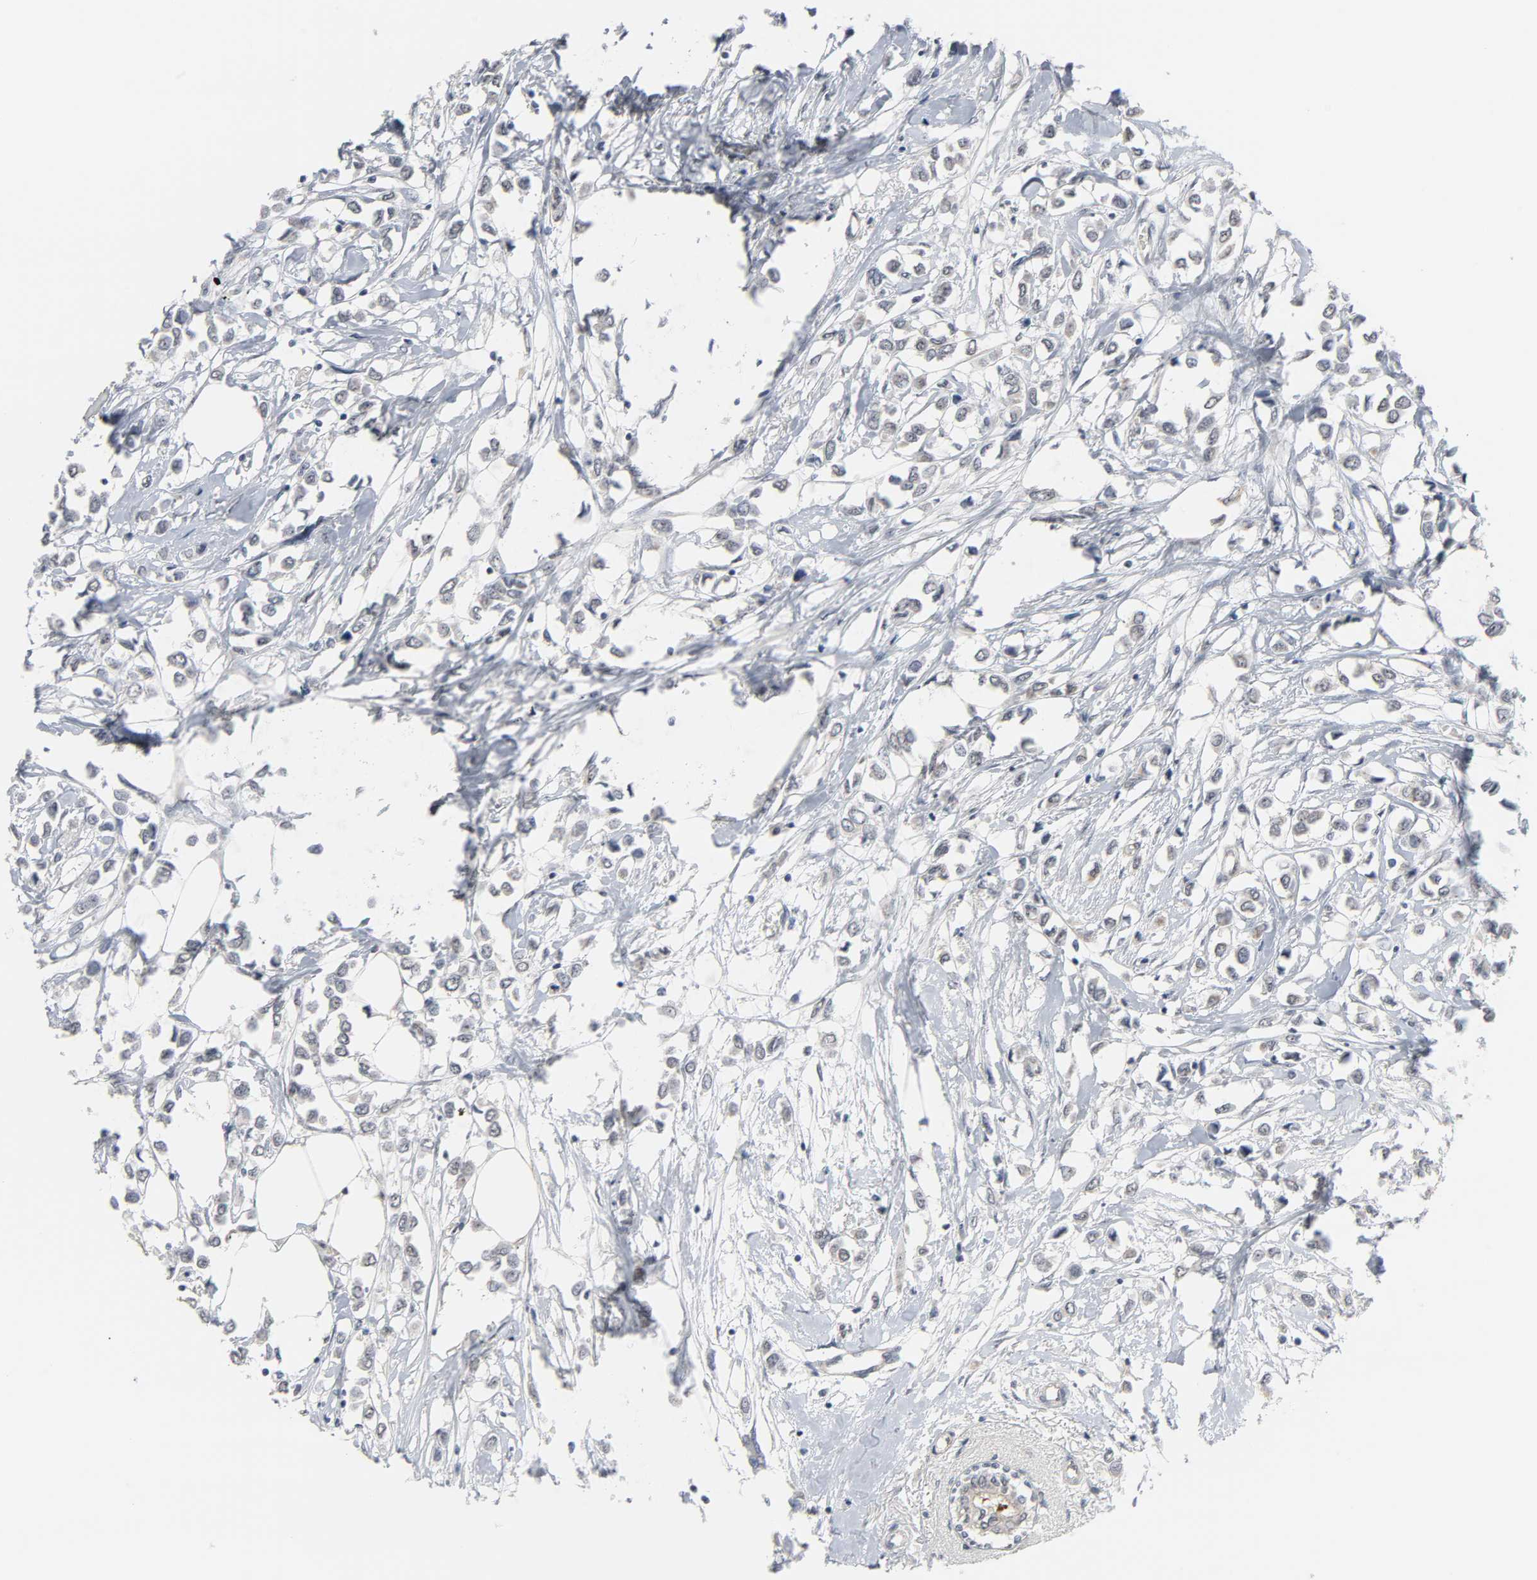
{"staining": {"intensity": "negative", "quantity": "none", "location": "none"}, "tissue": "breast cancer", "cell_type": "Tumor cells", "image_type": "cancer", "snomed": [{"axis": "morphology", "description": "Lobular carcinoma"}, {"axis": "topography", "description": "Breast"}], "caption": "Human breast cancer stained for a protein using IHC reveals no positivity in tumor cells.", "gene": "ACSS2", "patient": {"sex": "female", "age": 51}}